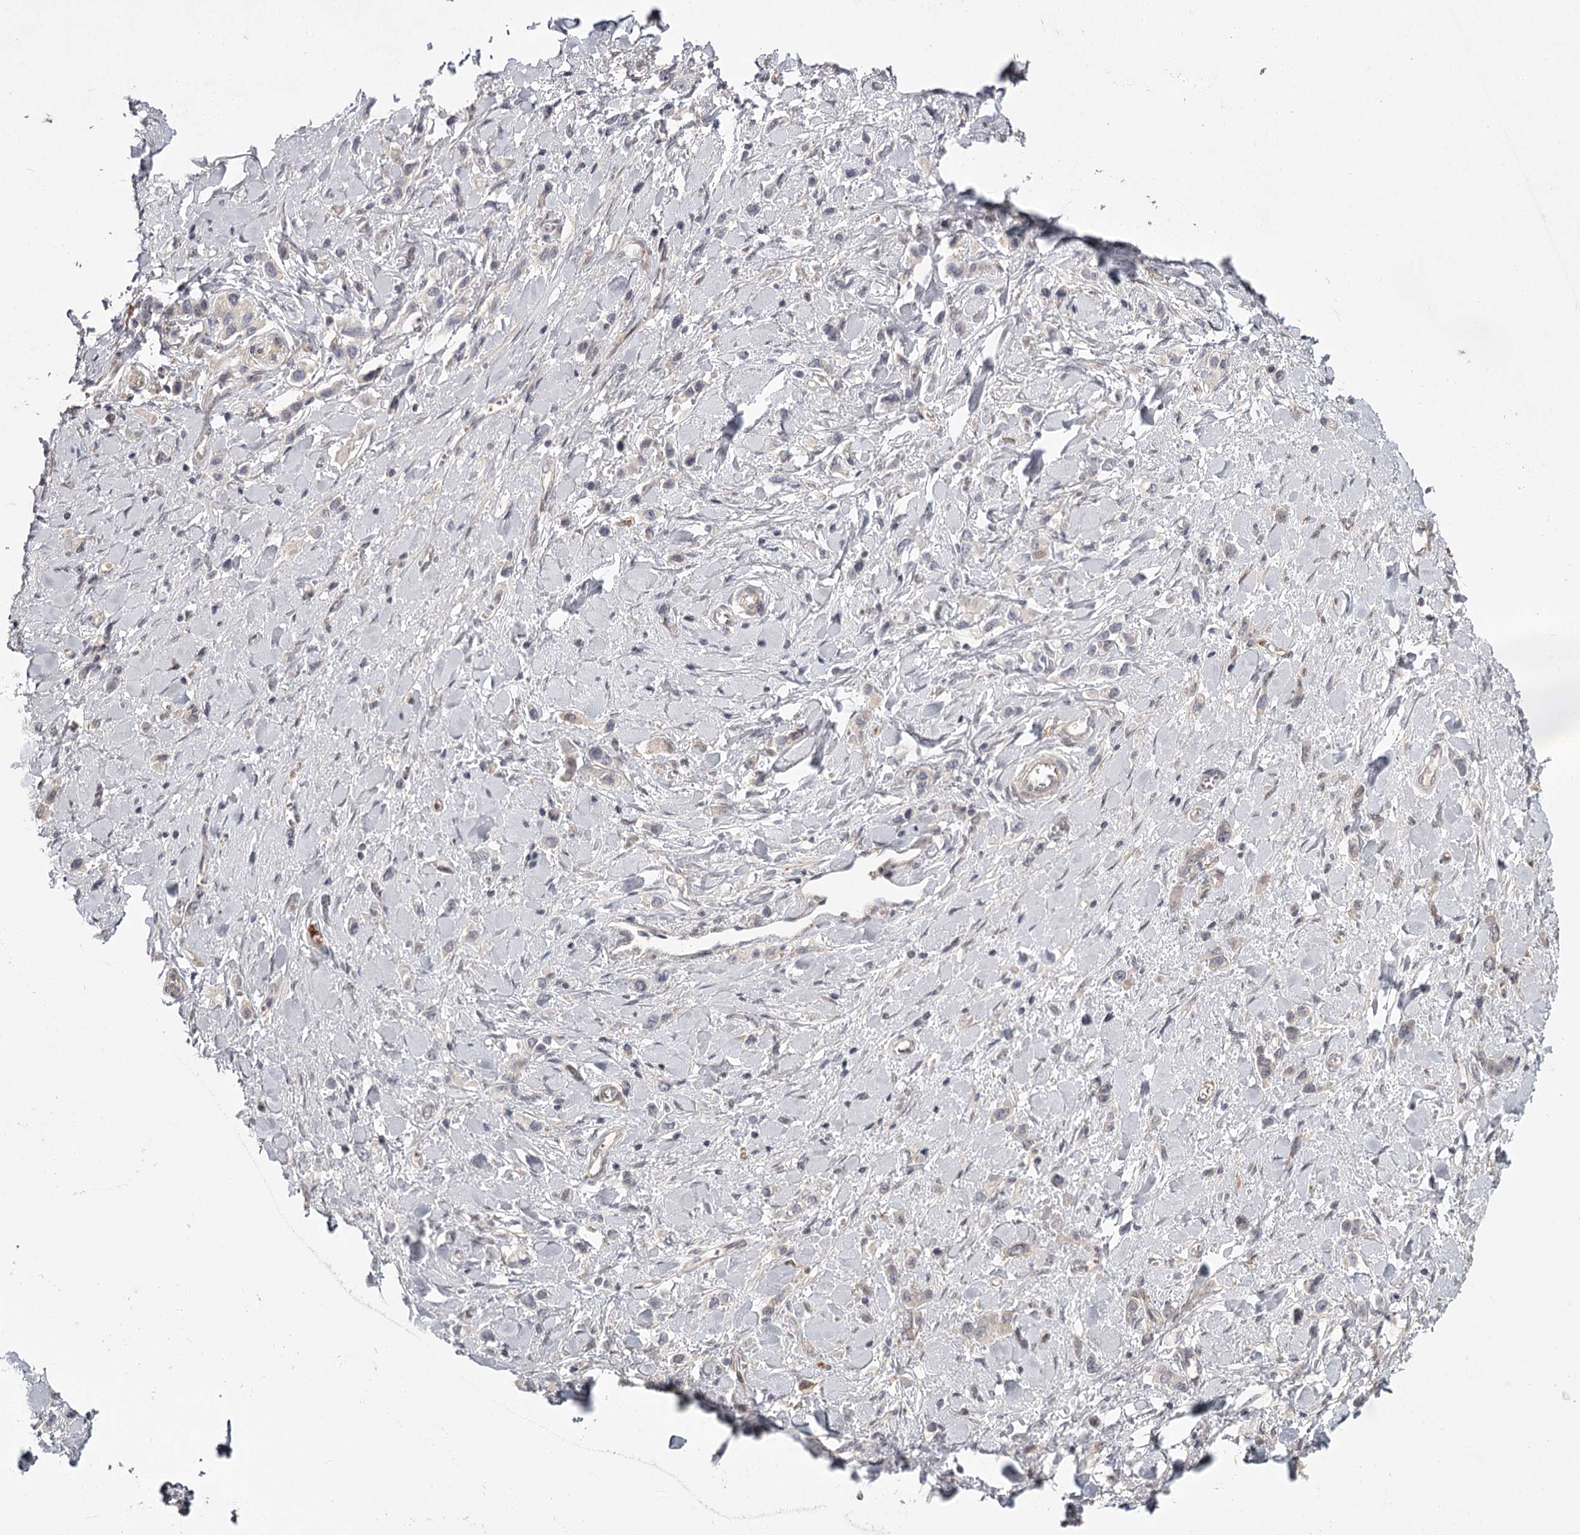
{"staining": {"intensity": "negative", "quantity": "none", "location": "none"}, "tissue": "stomach cancer", "cell_type": "Tumor cells", "image_type": "cancer", "snomed": [{"axis": "morphology", "description": "Normal tissue, NOS"}, {"axis": "morphology", "description": "Adenocarcinoma, NOS"}, {"axis": "topography", "description": "Stomach, upper"}, {"axis": "topography", "description": "Stomach"}], "caption": "A photomicrograph of stomach cancer (adenocarcinoma) stained for a protein exhibits no brown staining in tumor cells. (Brightfield microscopy of DAB IHC at high magnification).", "gene": "CCNG2", "patient": {"sex": "female", "age": 65}}